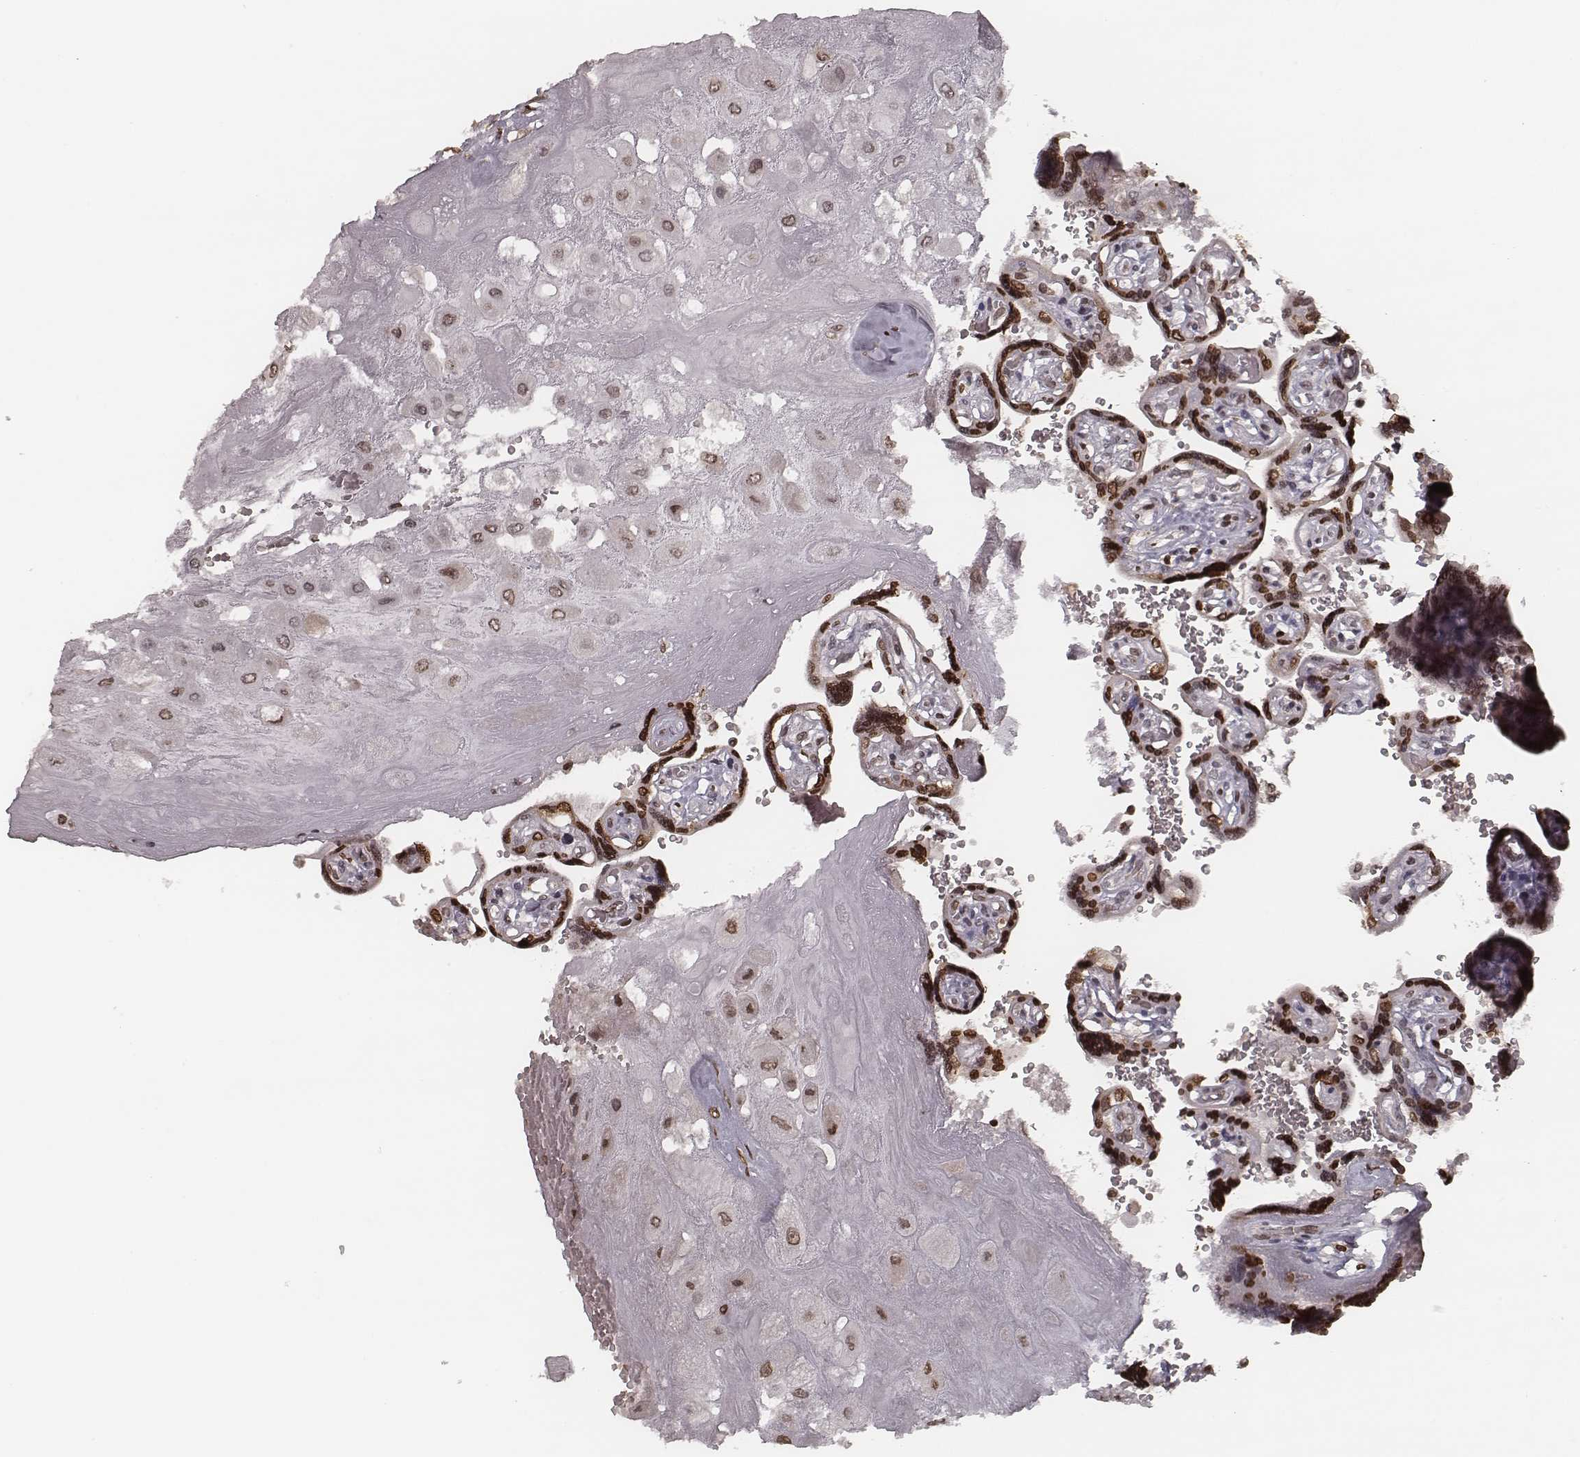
{"staining": {"intensity": "negative", "quantity": "none", "location": "none"}, "tissue": "placenta", "cell_type": "Decidual cells", "image_type": "normal", "snomed": [{"axis": "morphology", "description": "Normal tissue, NOS"}, {"axis": "topography", "description": "Placenta"}], "caption": "An immunohistochemistry (IHC) photomicrograph of unremarkable placenta is shown. There is no staining in decidual cells of placenta. Nuclei are stained in blue.", "gene": "HMGA2", "patient": {"sex": "female", "age": 32}}